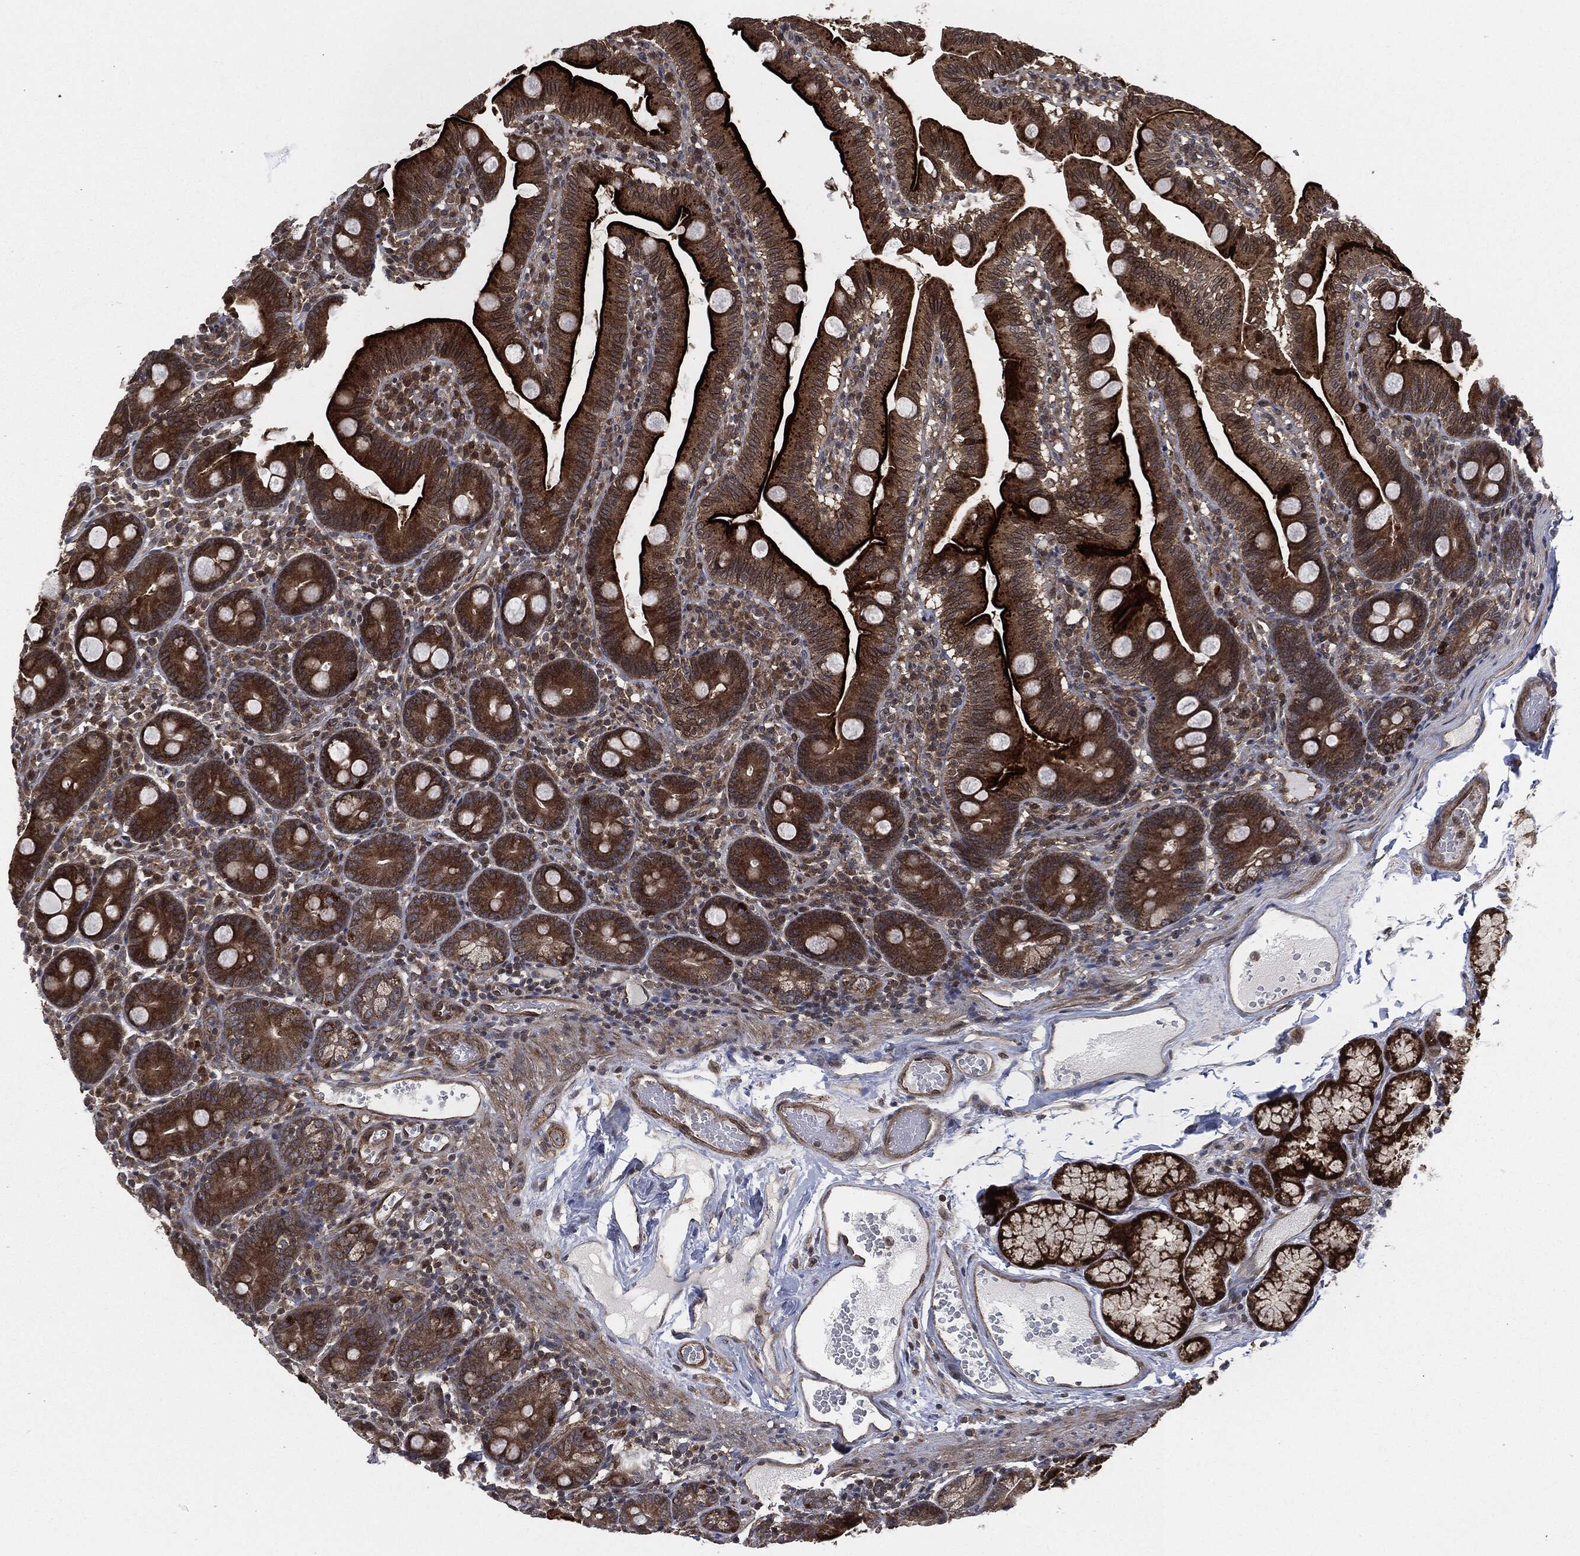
{"staining": {"intensity": "strong", "quantity": ">75%", "location": "cytoplasmic/membranous"}, "tissue": "duodenum", "cell_type": "Glandular cells", "image_type": "normal", "snomed": [{"axis": "morphology", "description": "Normal tissue, NOS"}, {"axis": "topography", "description": "Duodenum"}], "caption": "Immunohistochemistry (IHC) of normal human duodenum reveals high levels of strong cytoplasmic/membranous positivity in approximately >75% of glandular cells. (Brightfield microscopy of DAB IHC at high magnification).", "gene": "HRAS", "patient": {"sex": "female", "age": 67}}